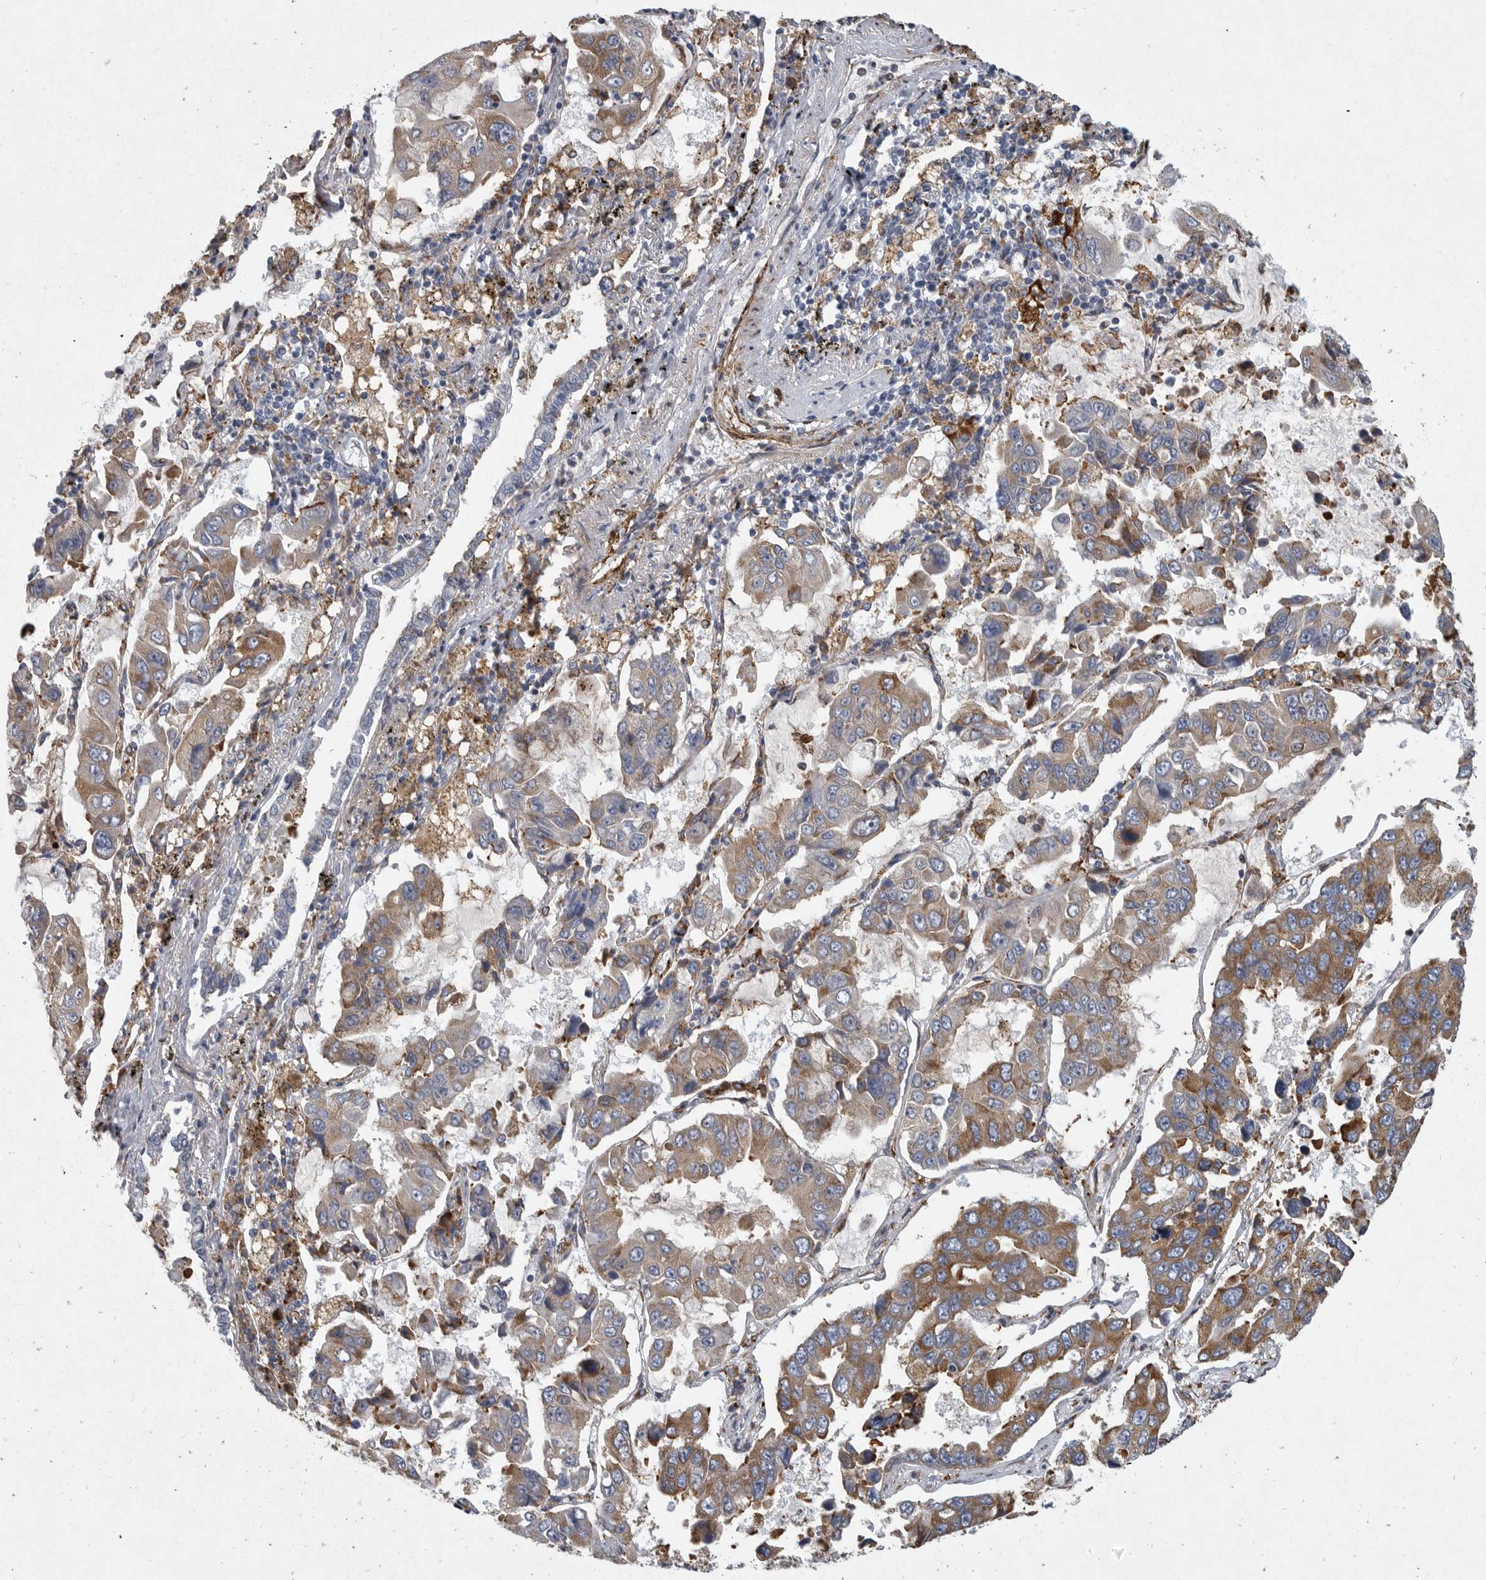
{"staining": {"intensity": "moderate", "quantity": ">75%", "location": "cytoplasmic/membranous"}, "tissue": "lung cancer", "cell_type": "Tumor cells", "image_type": "cancer", "snomed": [{"axis": "morphology", "description": "Adenocarcinoma, NOS"}, {"axis": "topography", "description": "Lung"}], "caption": "Tumor cells display medium levels of moderate cytoplasmic/membranous positivity in approximately >75% of cells in human lung adenocarcinoma. (brown staining indicates protein expression, while blue staining denotes nuclei).", "gene": "MINPP1", "patient": {"sex": "male", "age": 64}}